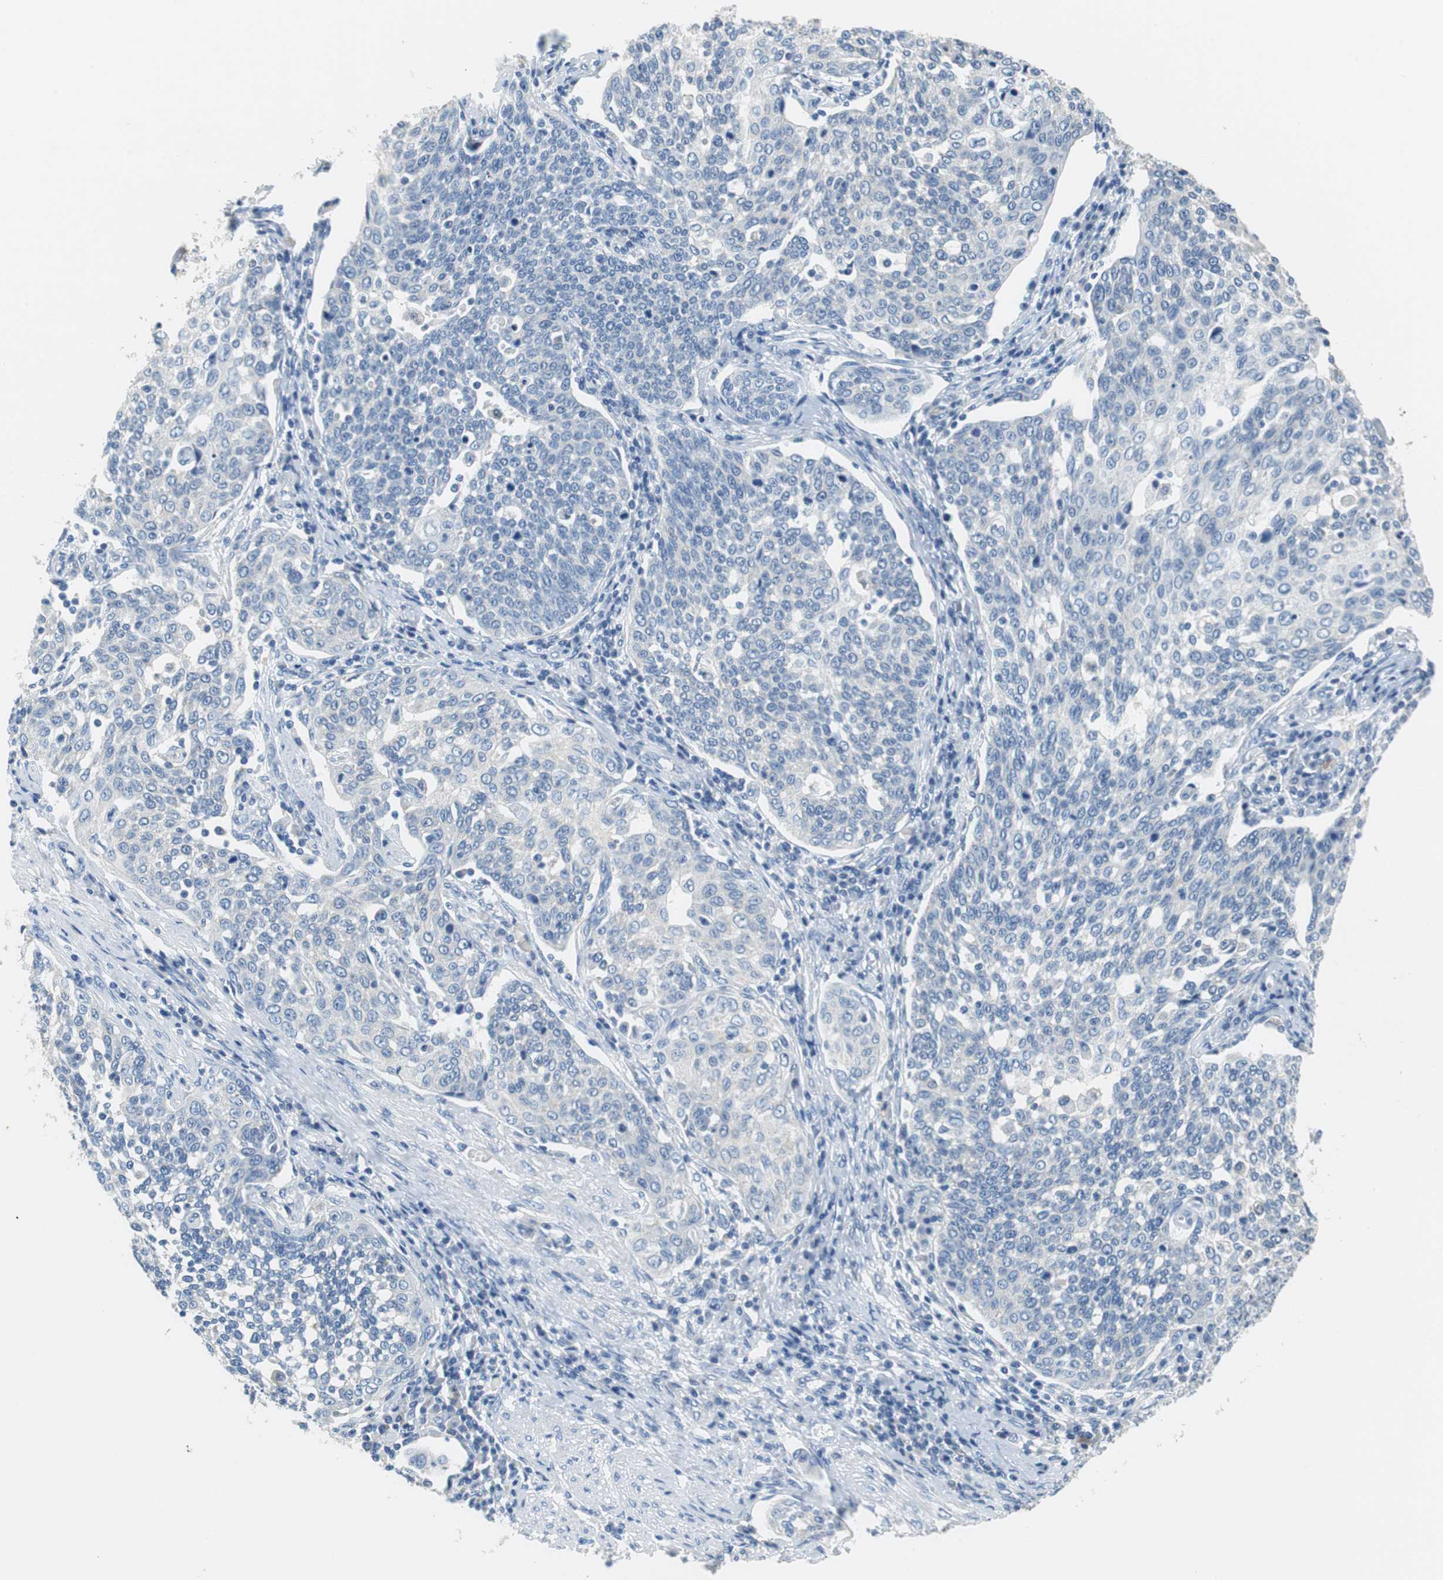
{"staining": {"intensity": "negative", "quantity": "none", "location": "none"}, "tissue": "cervical cancer", "cell_type": "Tumor cells", "image_type": "cancer", "snomed": [{"axis": "morphology", "description": "Squamous cell carcinoma, NOS"}, {"axis": "topography", "description": "Cervix"}], "caption": "IHC image of human squamous cell carcinoma (cervical) stained for a protein (brown), which reveals no positivity in tumor cells. (Brightfield microscopy of DAB (3,3'-diaminobenzidine) immunohistochemistry (IHC) at high magnification).", "gene": "TEX264", "patient": {"sex": "female", "age": 34}}